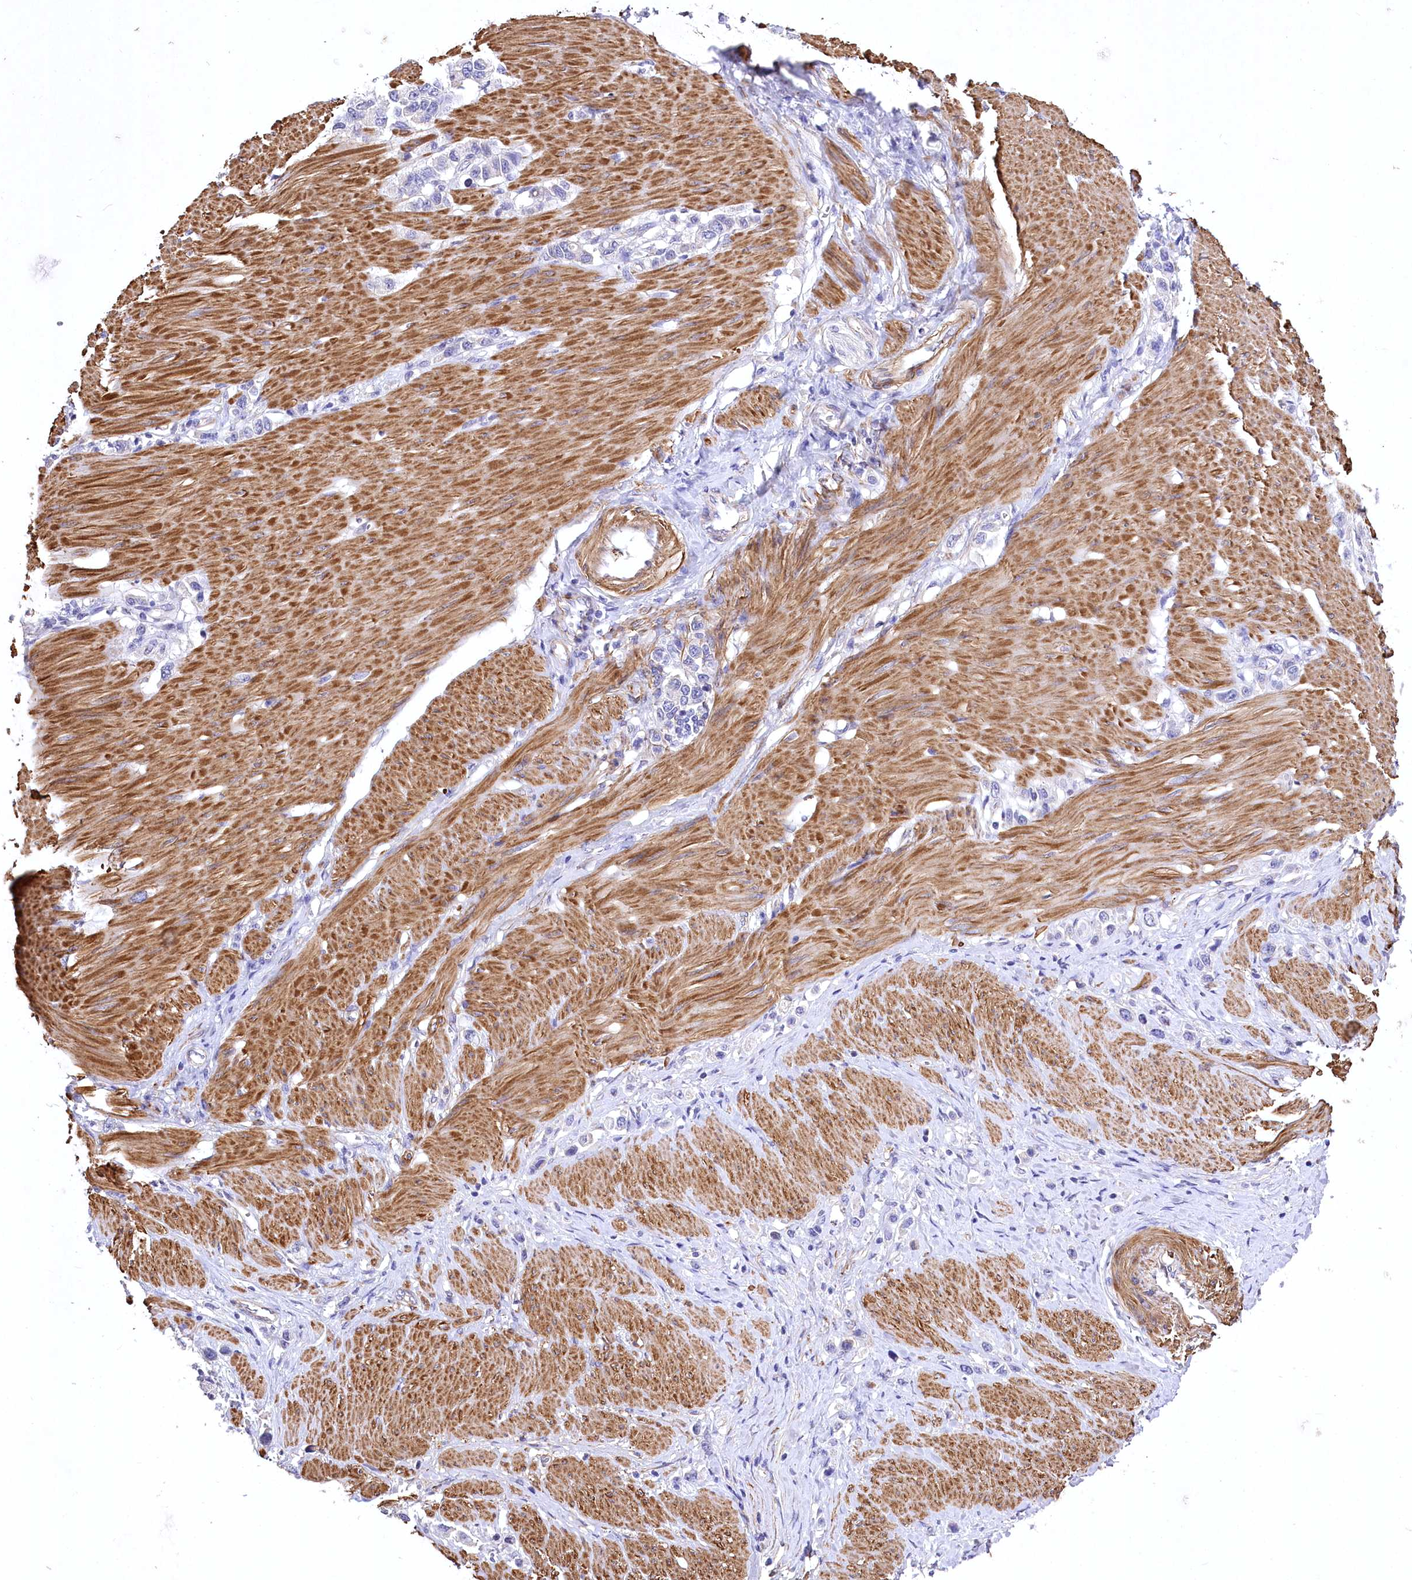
{"staining": {"intensity": "negative", "quantity": "none", "location": "none"}, "tissue": "stomach cancer", "cell_type": "Tumor cells", "image_type": "cancer", "snomed": [{"axis": "morphology", "description": "Normal tissue, NOS"}, {"axis": "morphology", "description": "Adenocarcinoma, NOS"}, {"axis": "topography", "description": "Stomach, upper"}, {"axis": "topography", "description": "Stomach"}], "caption": "Micrograph shows no significant protein staining in tumor cells of adenocarcinoma (stomach).", "gene": "RDH16", "patient": {"sex": "female", "age": 65}}